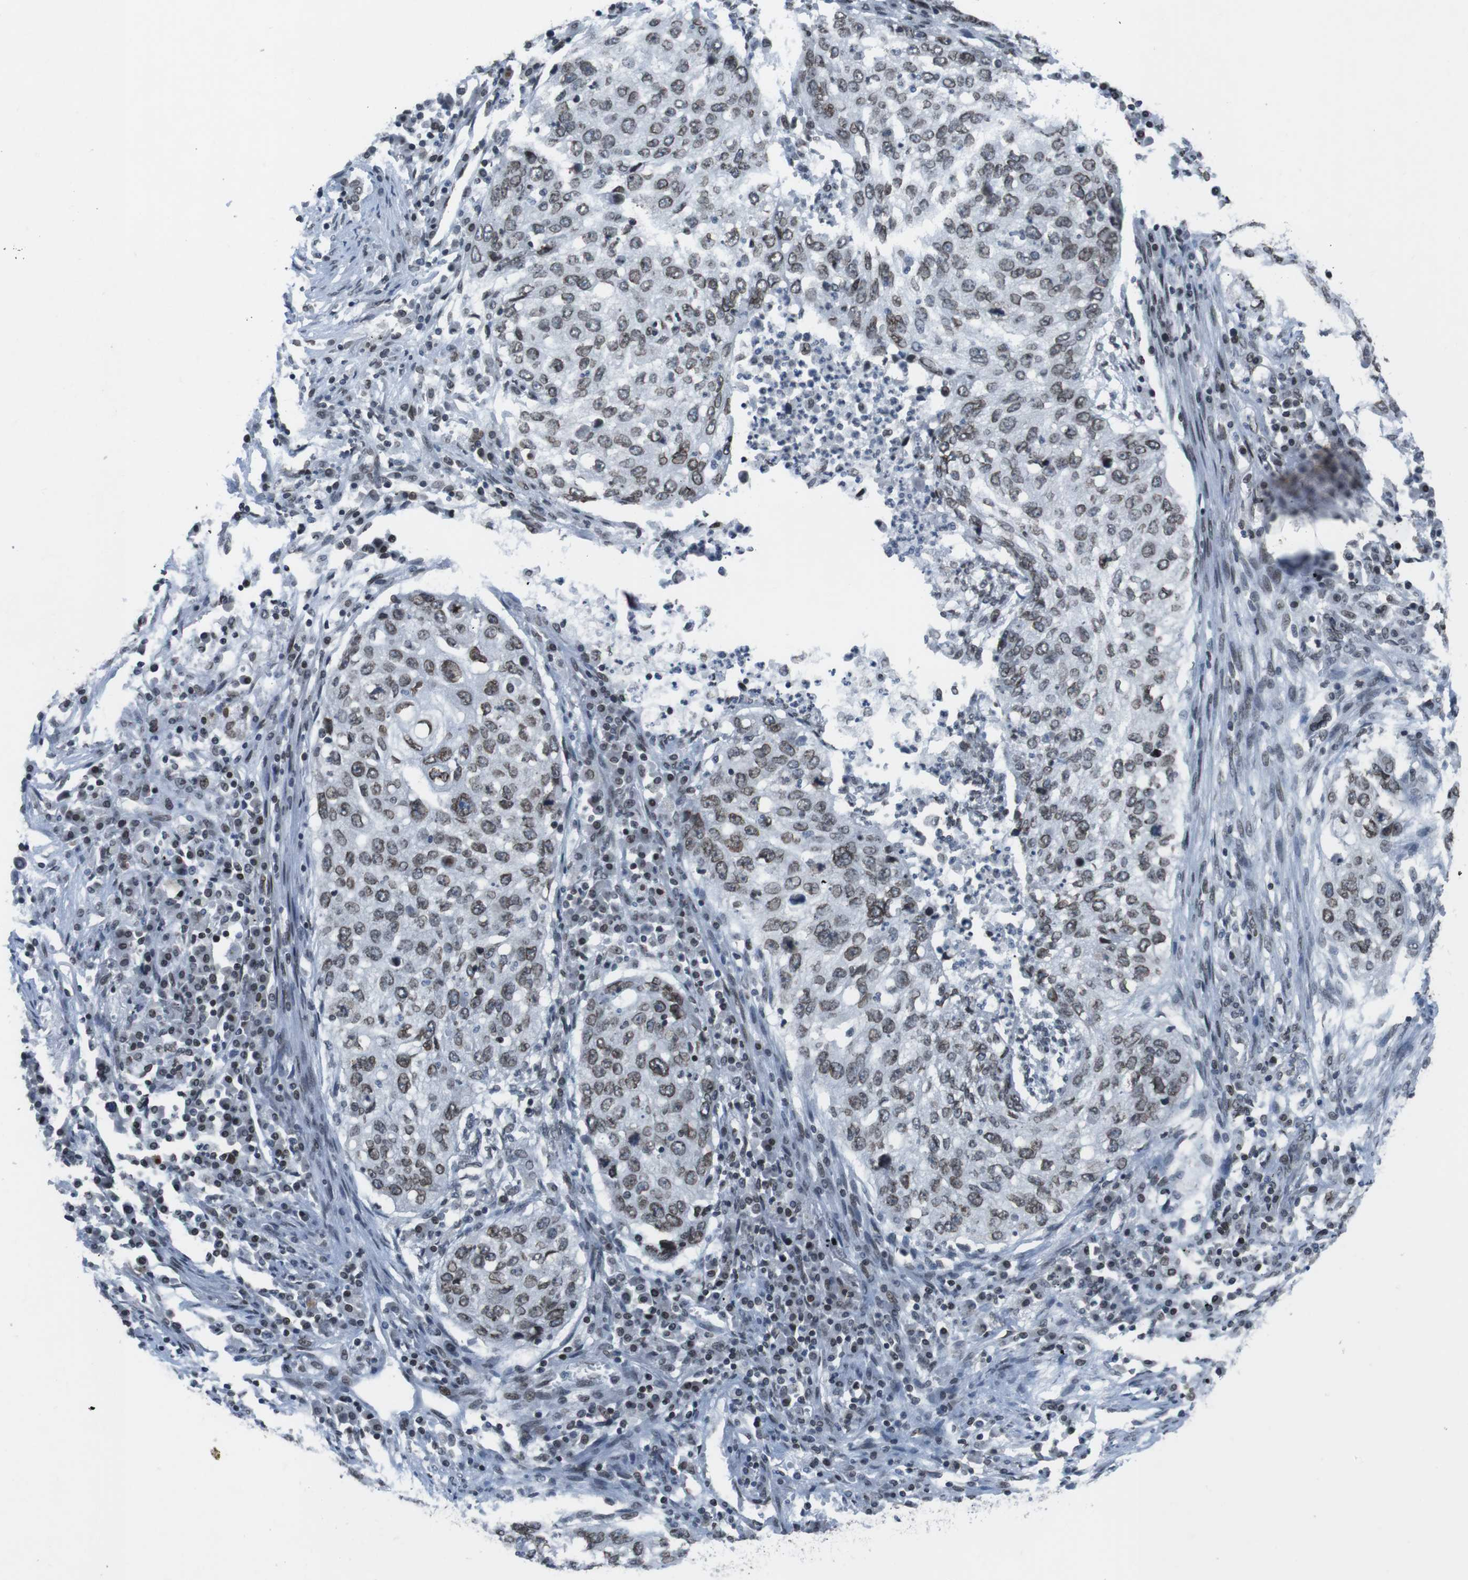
{"staining": {"intensity": "moderate", "quantity": ">75%", "location": "cytoplasmic/membranous,nuclear"}, "tissue": "lung cancer", "cell_type": "Tumor cells", "image_type": "cancer", "snomed": [{"axis": "morphology", "description": "Squamous cell carcinoma, NOS"}, {"axis": "topography", "description": "Lung"}], "caption": "Immunohistochemical staining of human lung cancer shows moderate cytoplasmic/membranous and nuclear protein staining in approximately >75% of tumor cells.", "gene": "MAD1L1", "patient": {"sex": "female", "age": 63}}